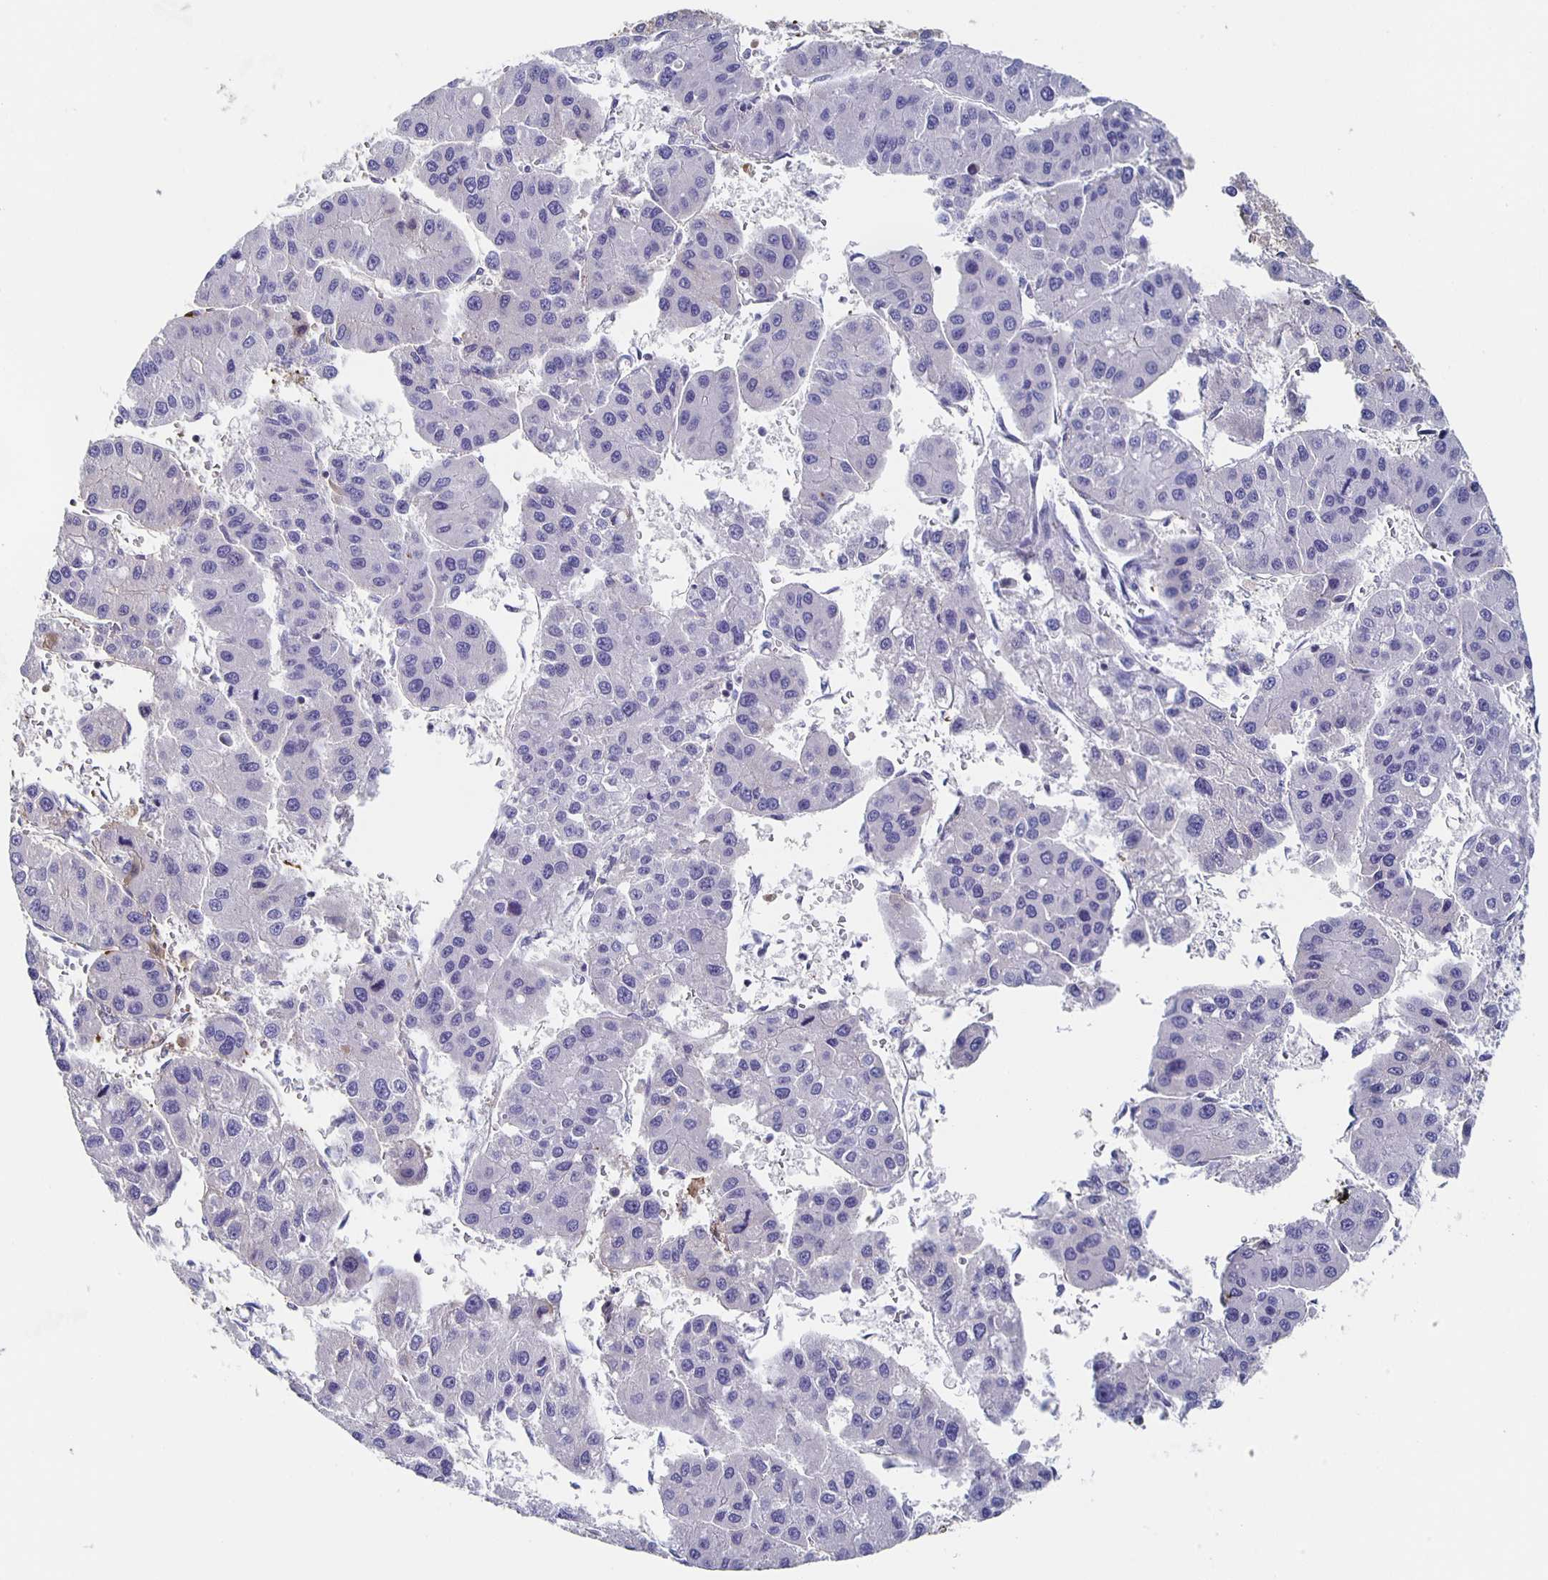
{"staining": {"intensity": "negative", "quantity": "none", "location": "none"}, "tissue": "liver cancer", "cell_type": "Tumor cells", "image_type": "cancer", "snomed": [{"axis": "morphology", "description": "Carcinoma, Hepatocellular, NOS"}, {"axis": "topography", "description": "Liver"}], "caption": "Tumor cells are negative for protein expression in human liver cancer (hepatocellular carcinoma).", "gene": "FGA", "patient": {"sex": "male", "age": 73}}